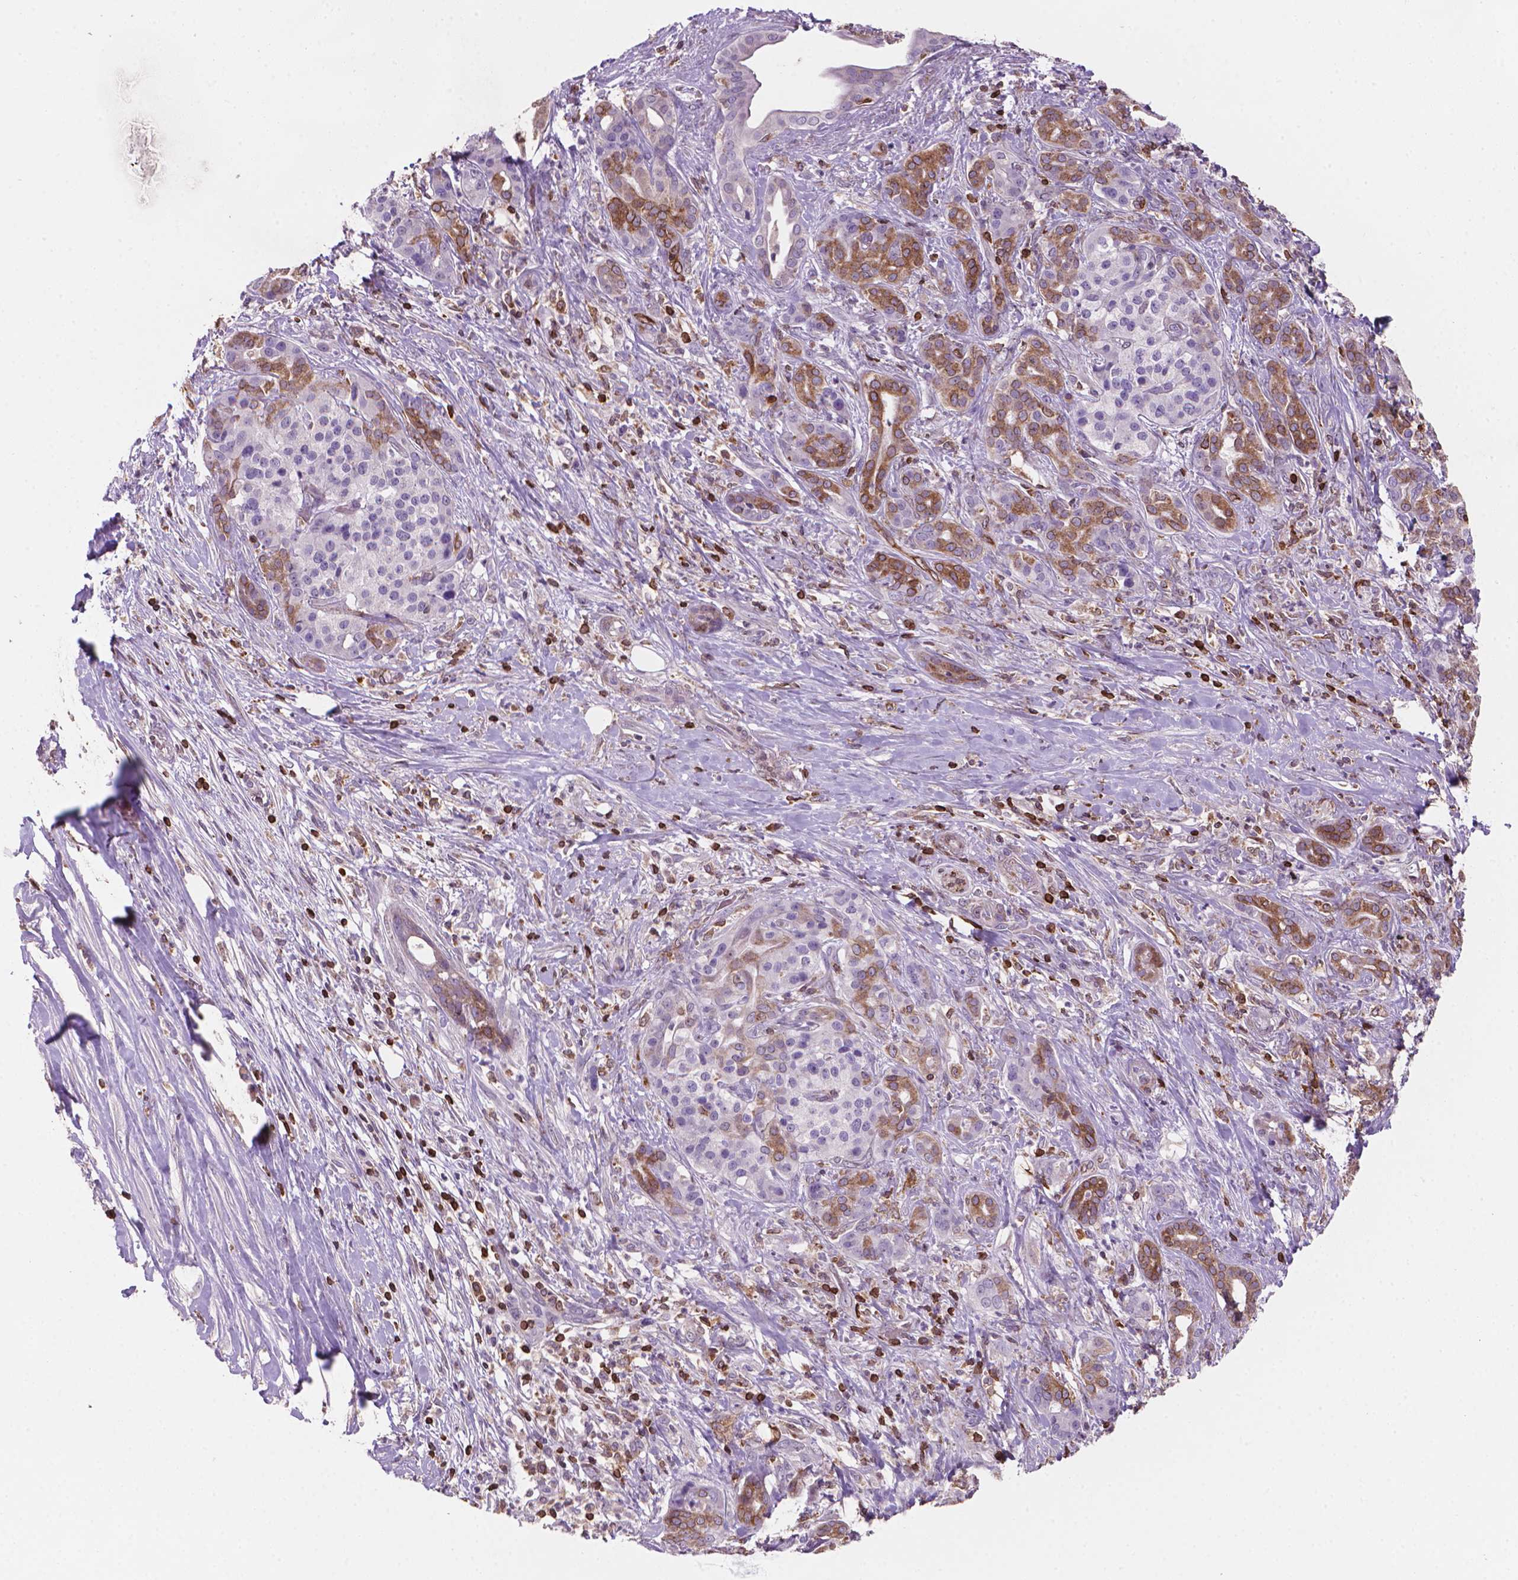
{"staining": {"intensity": "moderate", "quantity": ">75%", "location": "cytoplasmic/membranous"}, "tissue": "pancreatic cancer", "cell_type": "Tumor cells", "image_type": "cancer", "snomed": [{"axis": "morphology", "description": "Normal tissue, NOS"}, {"axis": "morphology", "description": "Inflammation, NOS"}, {"axis": "morphology", "description": "Adenocarcinoma, NOS"}, {"axis": "topography", "description": "Pancreas"}], "caption": "Pancreatic cancer (adenocarcinoma) was stained to show a protein in brown. There is medium levels of moderate cytoplasmic/membranous positivity in approximately >75% of tumor cells.", "gene": "BCL2", "patient": {"sex": "male", "age": 57}}